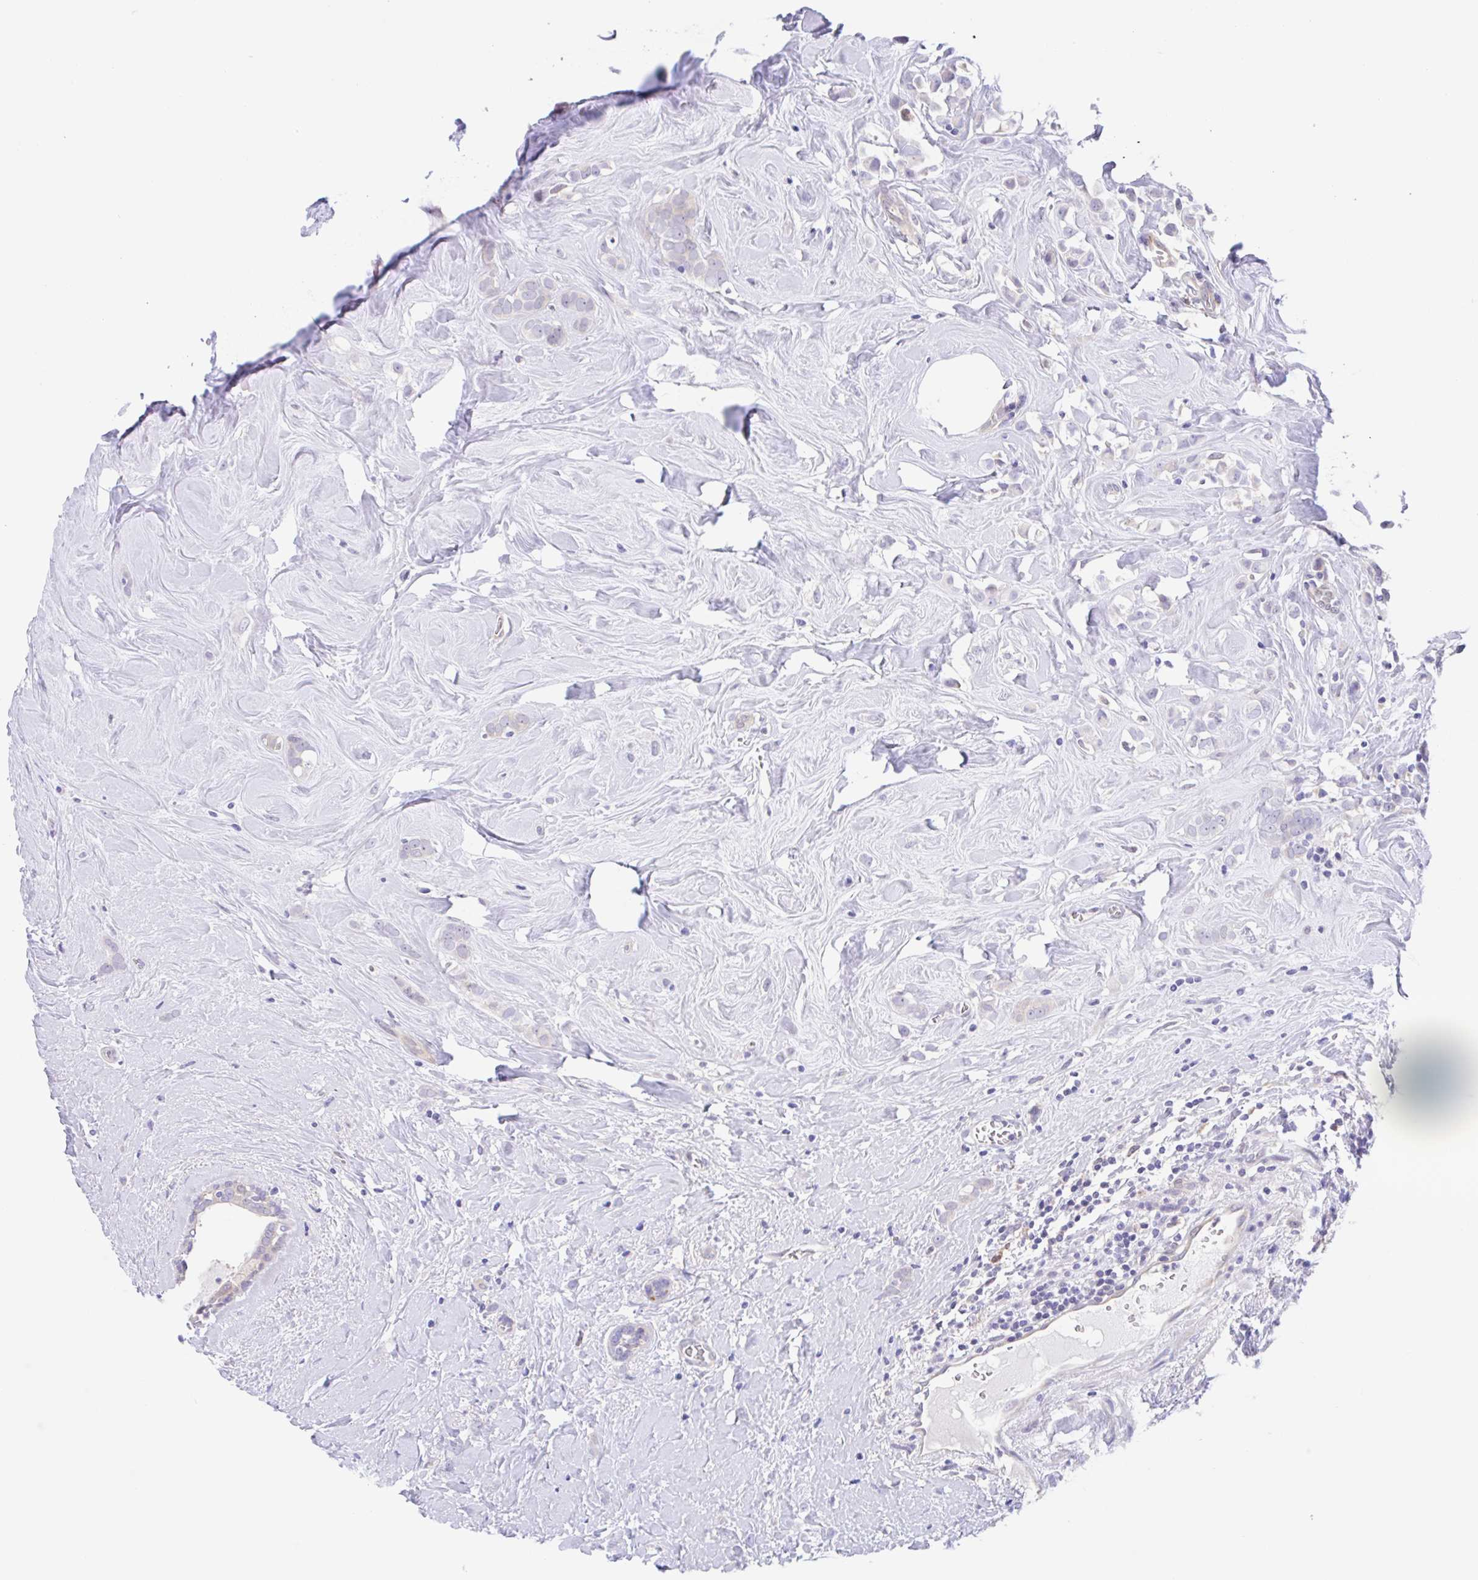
{"staining": {"intensity": "negative", "quantity": "none", "location": "none"}, "tissue": "breast cancer", "cell_type": "Tumor cells", "image_type": "cancer", "snomed": [{"axis": "morphology", "description": "Duct carcinoma"}, {"axis": "topography", "description": "Breast"}], "caption": "A photomicrograph of breast intraductal carcinoma stained for a protein shows no brown staining in tumor cells. (Brightfield microscopy of DAB (3,3'-diaminobenzidine) IHC at high magnification).", "gene": "TMEM86A", "patient": {"sex": "female", "age": 80}}